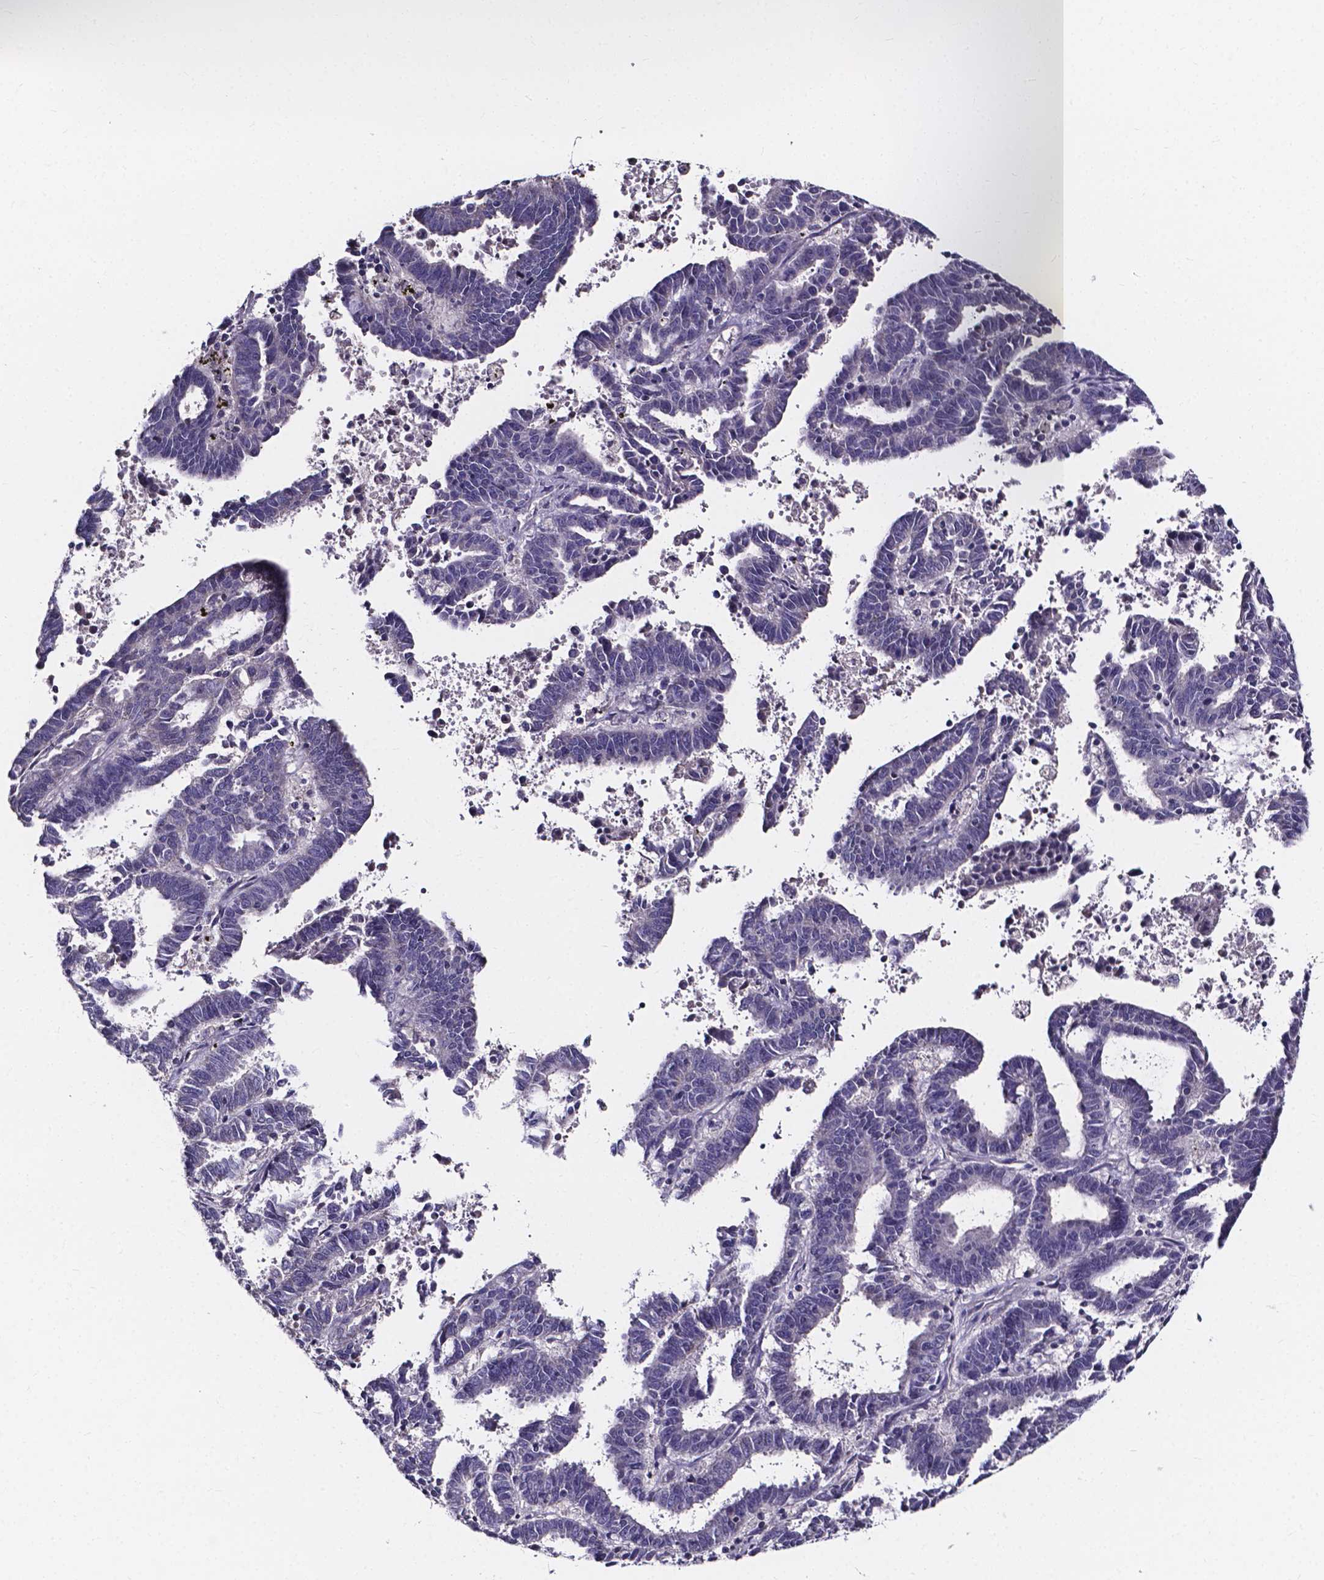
{"staining": {"intensity": "negative", "quantity": "none", "location": "none"}, "tissue": "endometrial cancer", "cell_type": "Tumor cells", "image_type": "cancer", "snomed": [{"axis": "morphology", "description": "Adenocarcinoma, NOS"}, {"axis": "topography", "description": "Uterus"}], "caption": "Endometrial adenocarcinoma was stained to show a protein in brown. There is no significant staining in tumor cells. The staining is performed using DAB (3,3'-diaminobenzidine) brown chromogen with nuclei counter-stained in using hematoxylin.", "gene": "SPOCD1", "patient": {"sex": "female", "age": 83}}